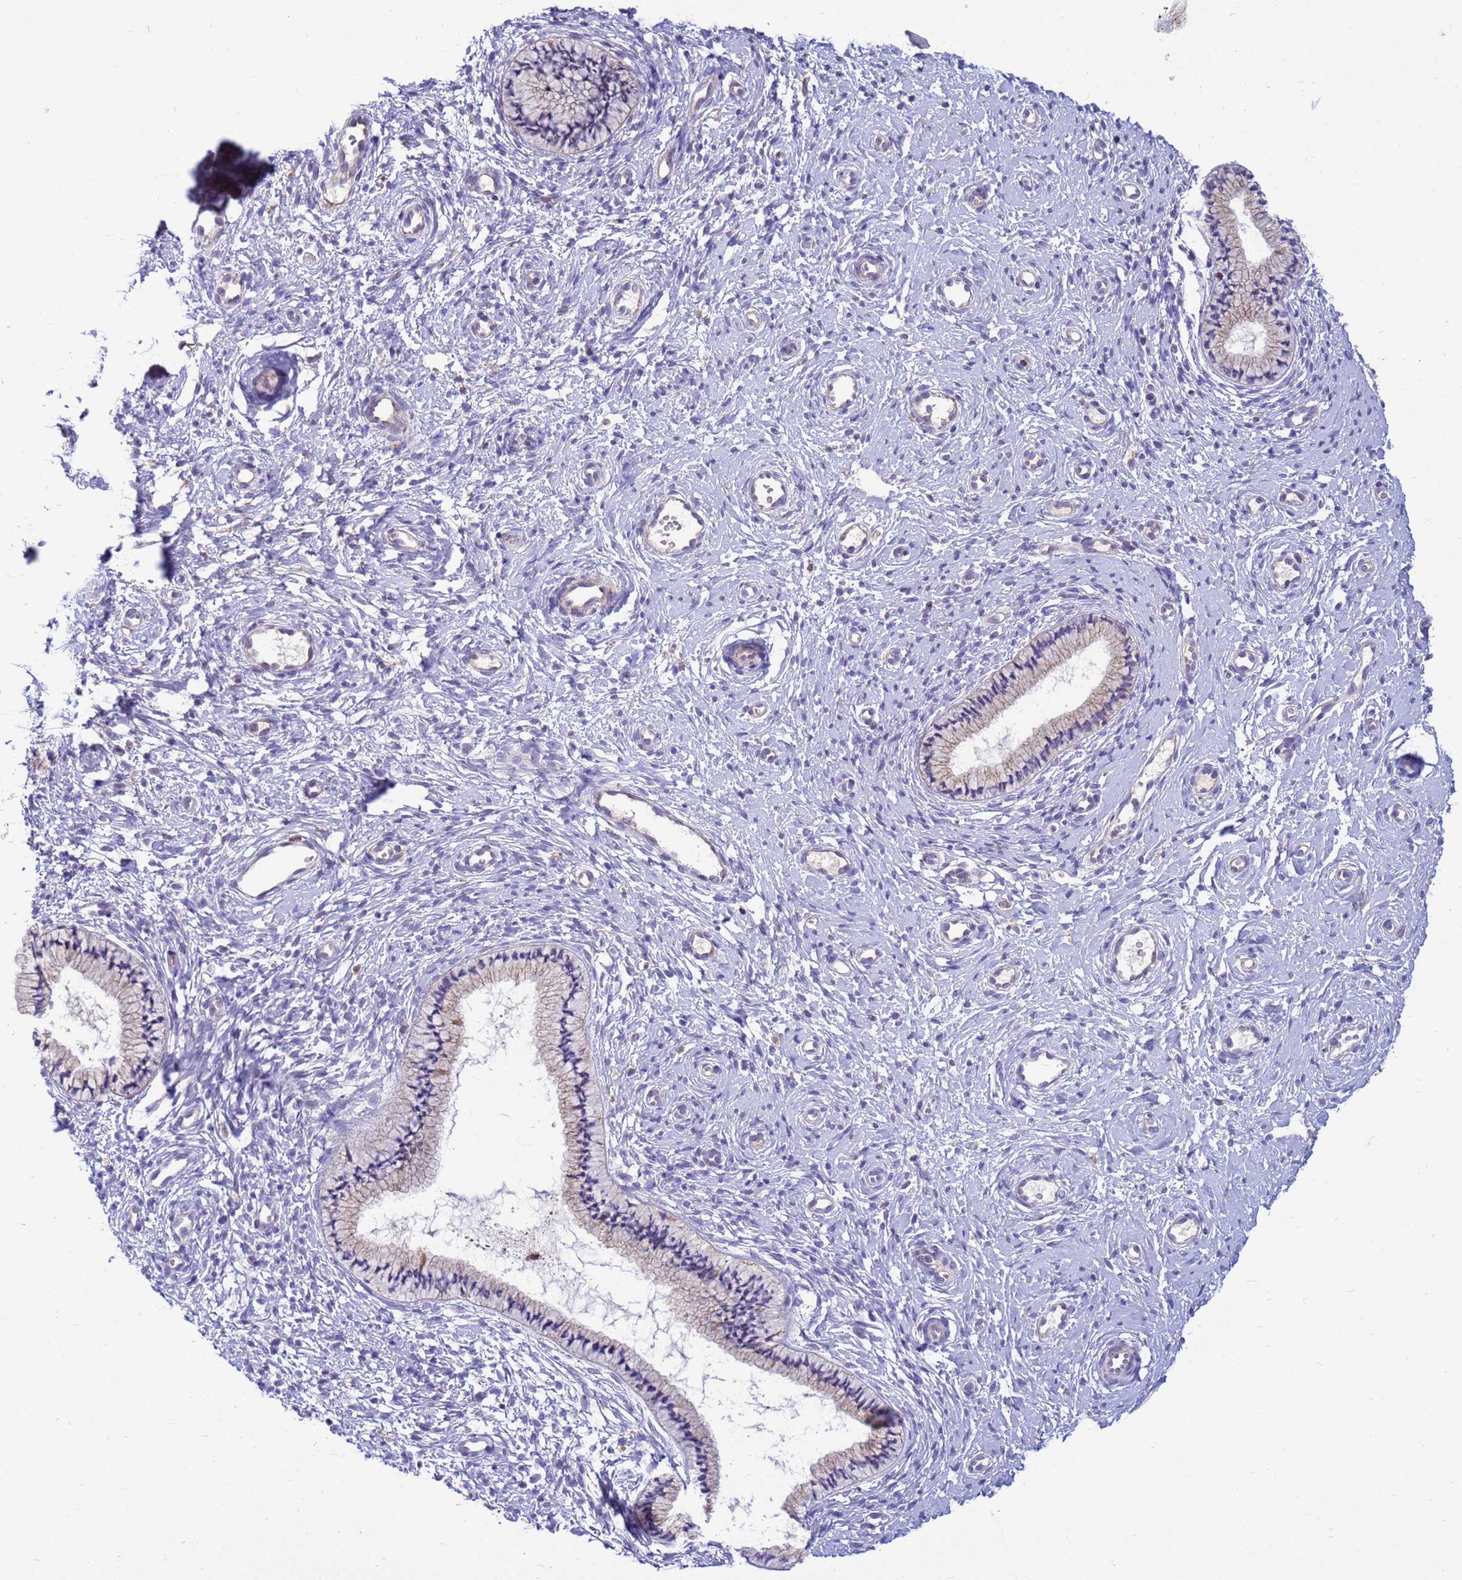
{"staining": {"intensity": "weak", "quantity": "<25%", "location": "cytoplasmic/membranous"}, "tissue": "cervix", "cell_type": "Glandular cells", "image_type": "normal", "snomed": [{"axis": "morphology", "description": "Normal tissue, NOS"}, {"axis": "topography", "description": "Cervix"}], "caption": "Glandular cells show no significant expression in benign cervix. Nuclei are stained in blue.", "gene": "THAP5", "patient": {"sex": "female", "age": 57}}